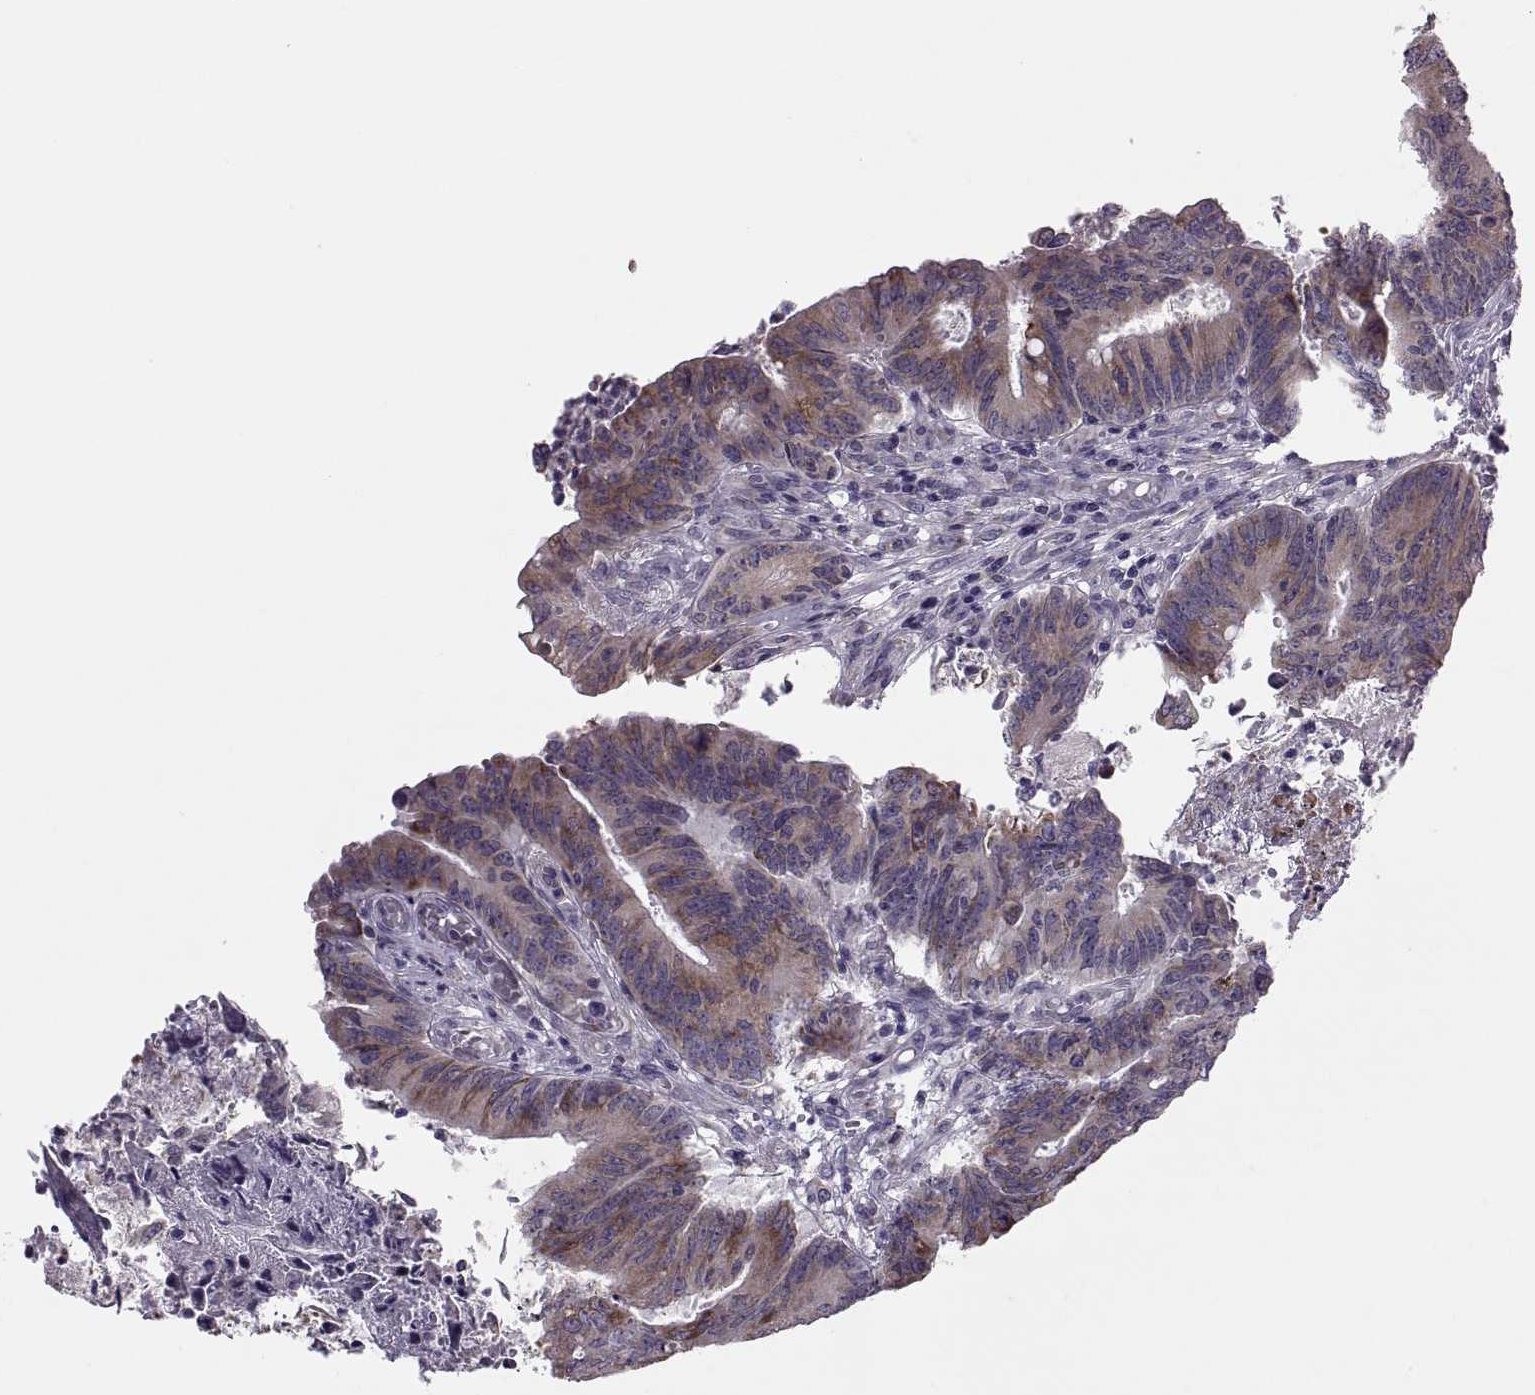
{"staining": {"intensity": "moderate", "quantity": "25%-75%", "location": "cytoplasmic/membranous"}, "tissue": "colorectal cancer", "cell_type": "Tumor cells", "image_type": "cancer", "snomed": [{"axis": "morphology", "description": "Adenocarcinoma, NOS"}, {"axis": "topography", "description": "Colon"}], "caption": "Protein expression analysis of colorectal cancer shows moderate cytoplasmic/membranous expression in about 25%-75% of tumor cells.", "gene": "LETM2", "patient": {"sex": "female", "age": 70}}